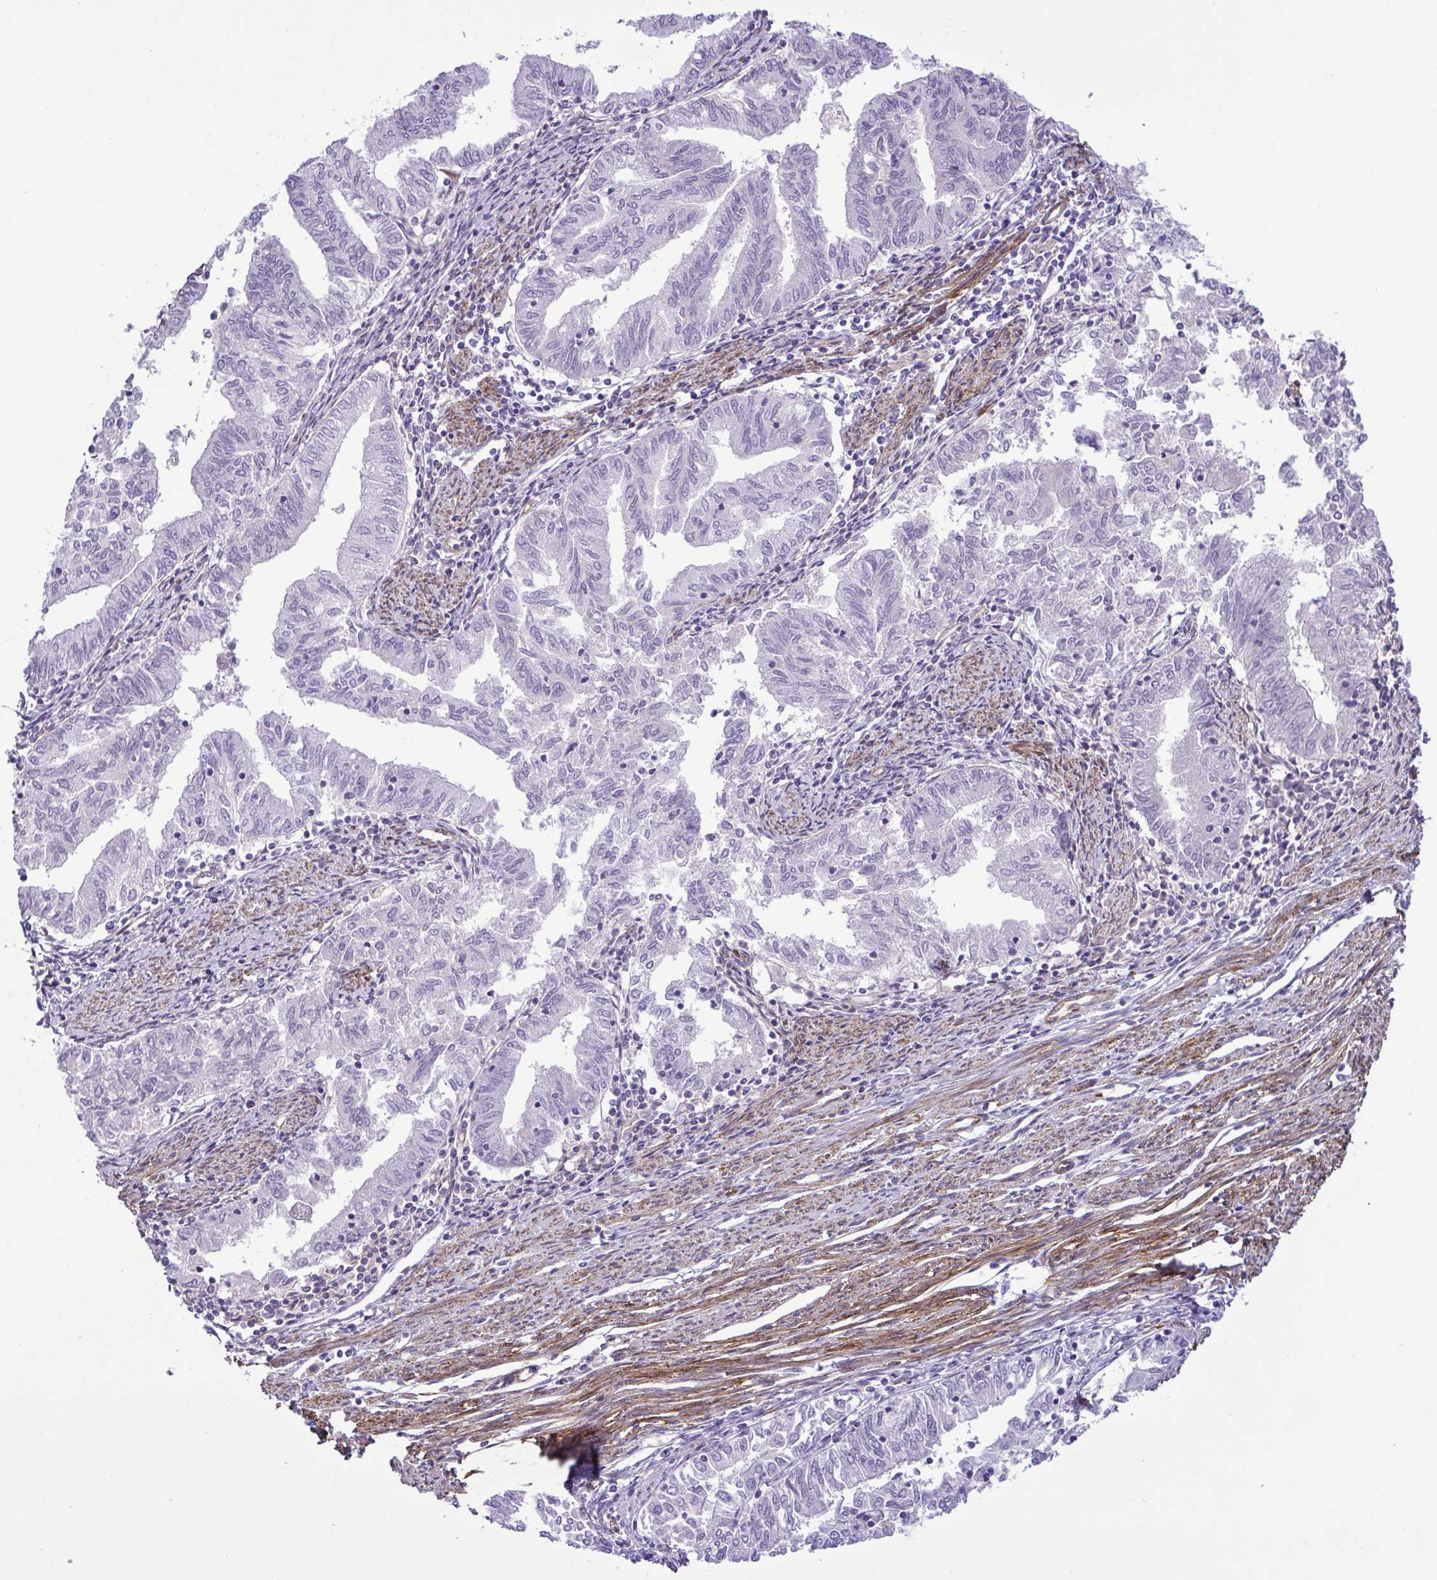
{"staining": {"intensity": "negative", "quantity": "none", "location": "none"}, "tissue": "endometrial cancer", "cell_type": "Tumor cells", "image_type": "cancer", "snomed": [{"axis": "morphology", "description": "Adenocarcinoma, NOS"}, {"axis": "topography", "description": "Endometrium"}], "caption": "An image of human endometrial cancer is negative for staining in tumor cells.", "gene": "SYNPO2L", "patient": {"sex": "female", "age": 79}}